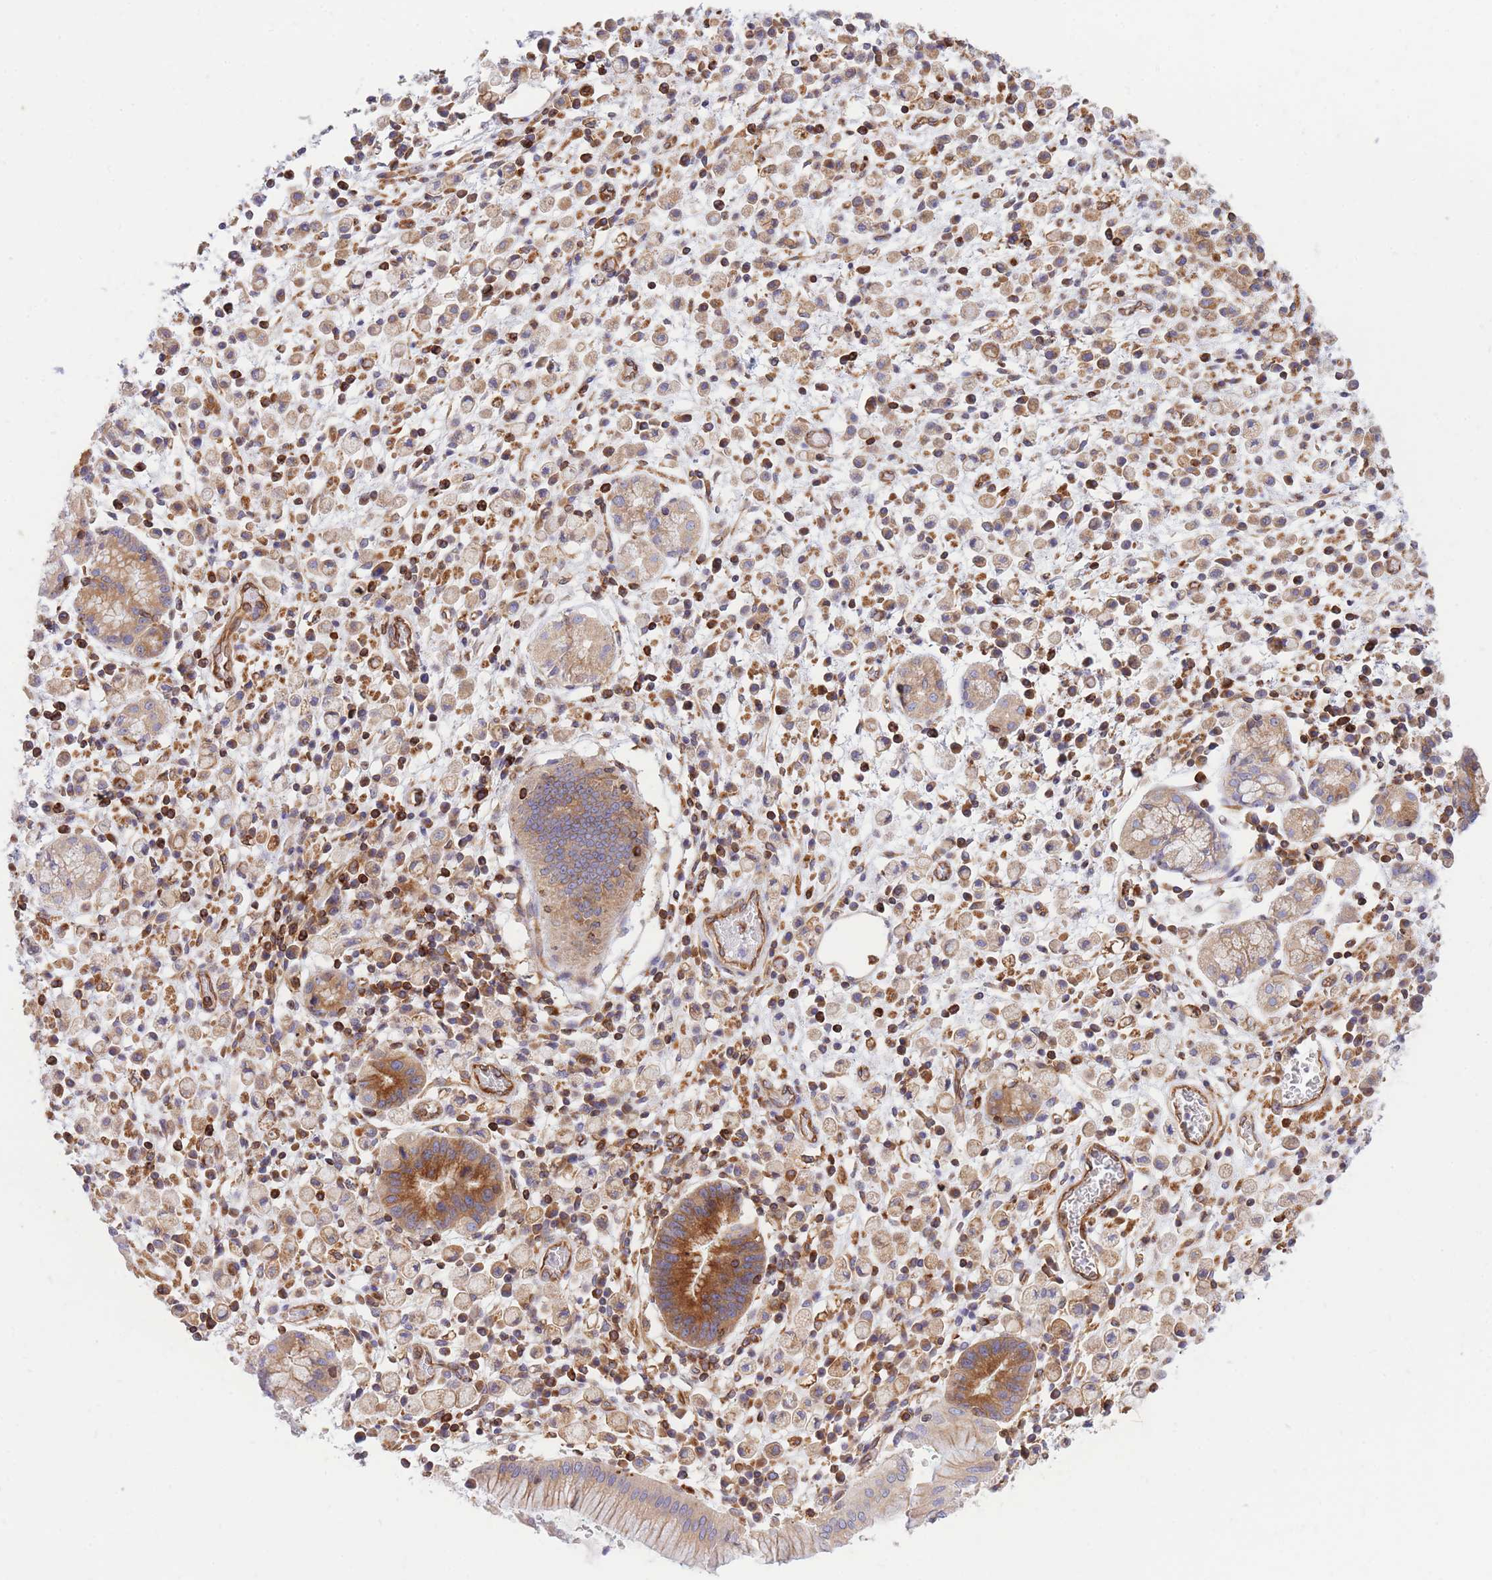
{"staining": {"intensity": "moderate", "quantity": ">75%", "location": "cytoplasmic/membranous"}, "tissue": "stomach cancer", "cell_type": "Tumor cells", "image_type": "cancer", "snomed": [{"axis": "morphology", "description": "Adenocarcinoma, NOS"}, {"axis": "topography", "description": "Stomach"}], "caption": "An image showing moderate cytoplasmic/membranous staining in about >75% of tumor cells in stomach cancer (adenocarcinoma), as visualized by brown immunohistochemical staining.", "gene": "REM1", "patient": {"sex": "male", "age": 77}}